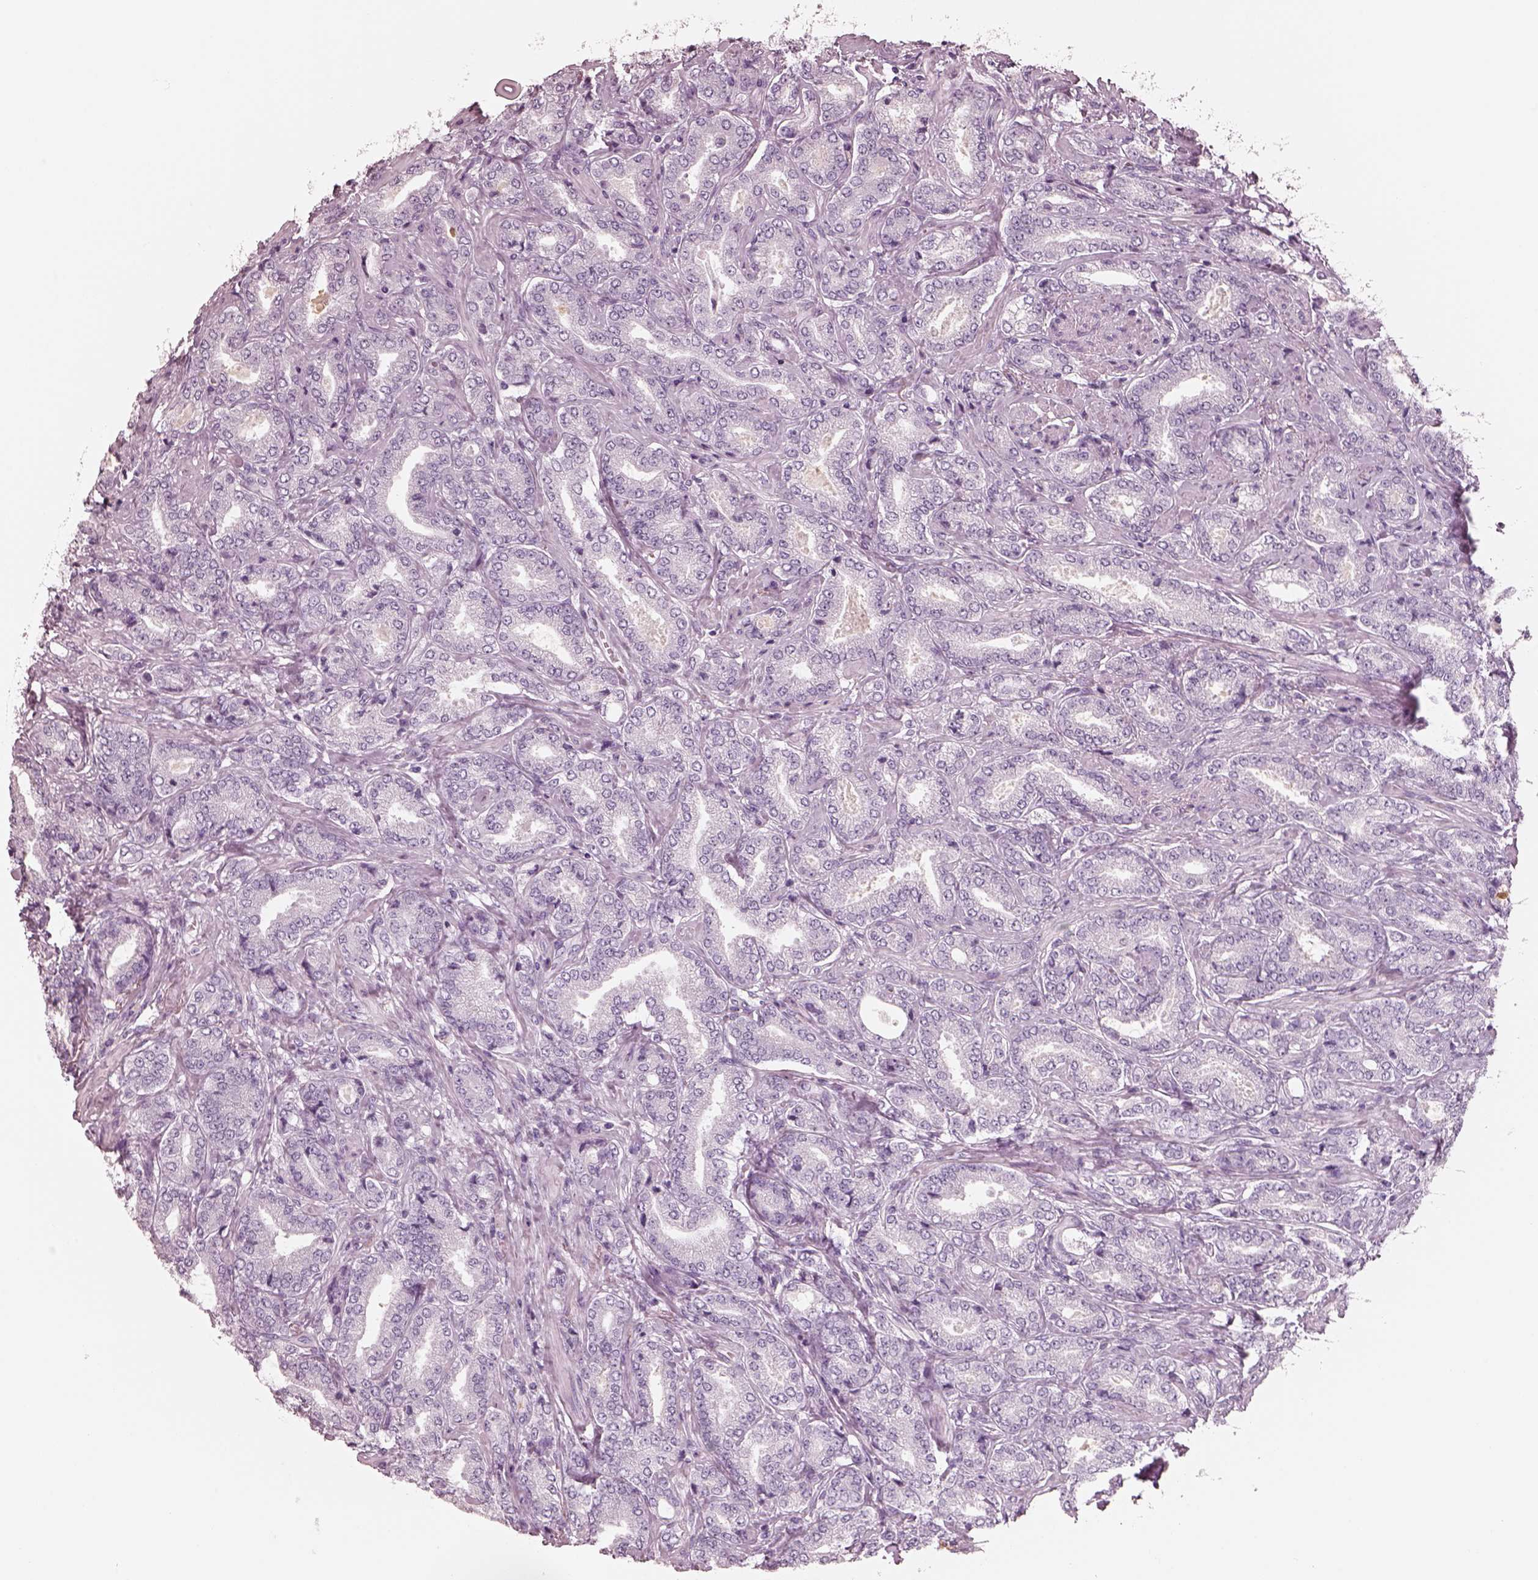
{"staining": {"intensity": "negative", "quantity": "none", "location": "none"}, "tissue": "prostate cancer", "cell_type": "Tumor cells", "image_type": "cancer", "snomed": [{"axis": "morphology", "description": "Adenocarcinoma, NOS"}, {"axis": "topography", "description": "Prostate"}], "caption": "There is no significant expression in tumor cells of prostate cancer (adenocarcinoma).", "gene": "ELANE", "patient": {"sex": "male", "age": 64}}